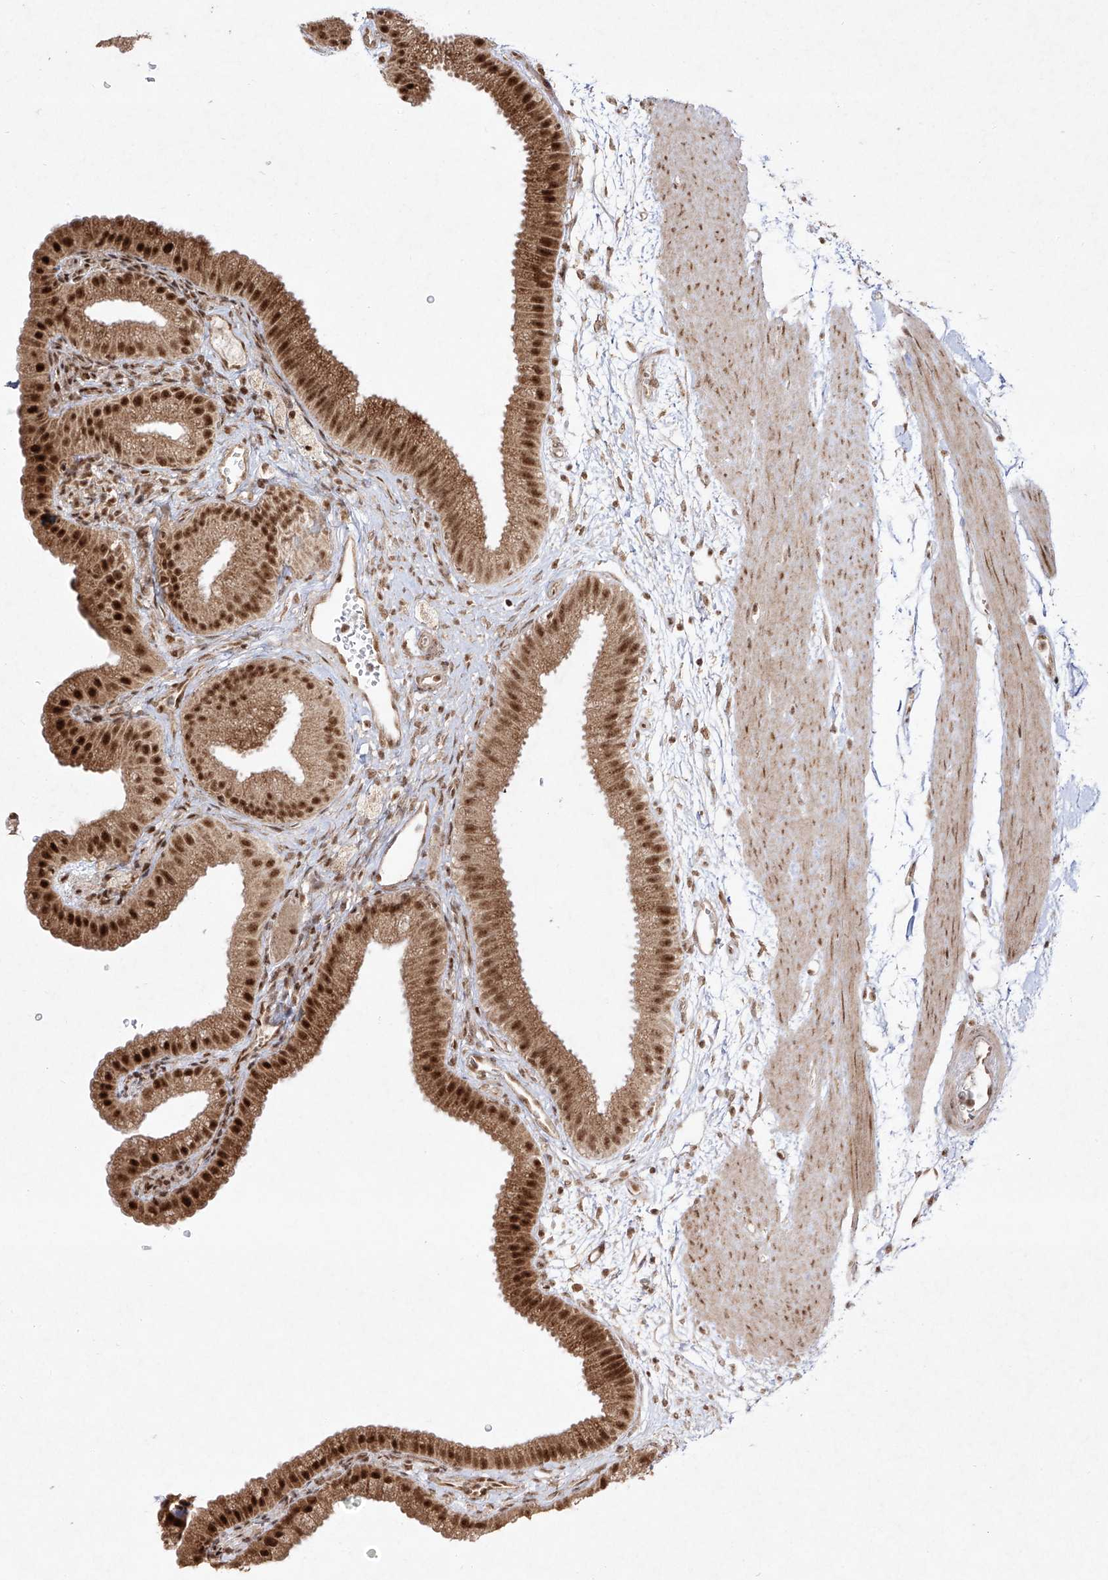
{"staining": {"intensity": "strong", "quantity": ">75%", "location": "cytoplasmic/membranous,nuclear"}, "tissue": "gallbladder", "cell_type": "Glandular cells", "image_type": "normal", "snomed": [{"axis": "morphology", "description": "Normal tissue, NOS"}, {"axis": "topography", "description": "Gallbladder"}], "caption": "Protein expression analysis of normal gallbladder shows strong cytoplasmic/membranous,nuclear expression in about >75% of glandular cells.", "gene": "SNRNP27", "patient": {"sex": "female", "age": 64}}